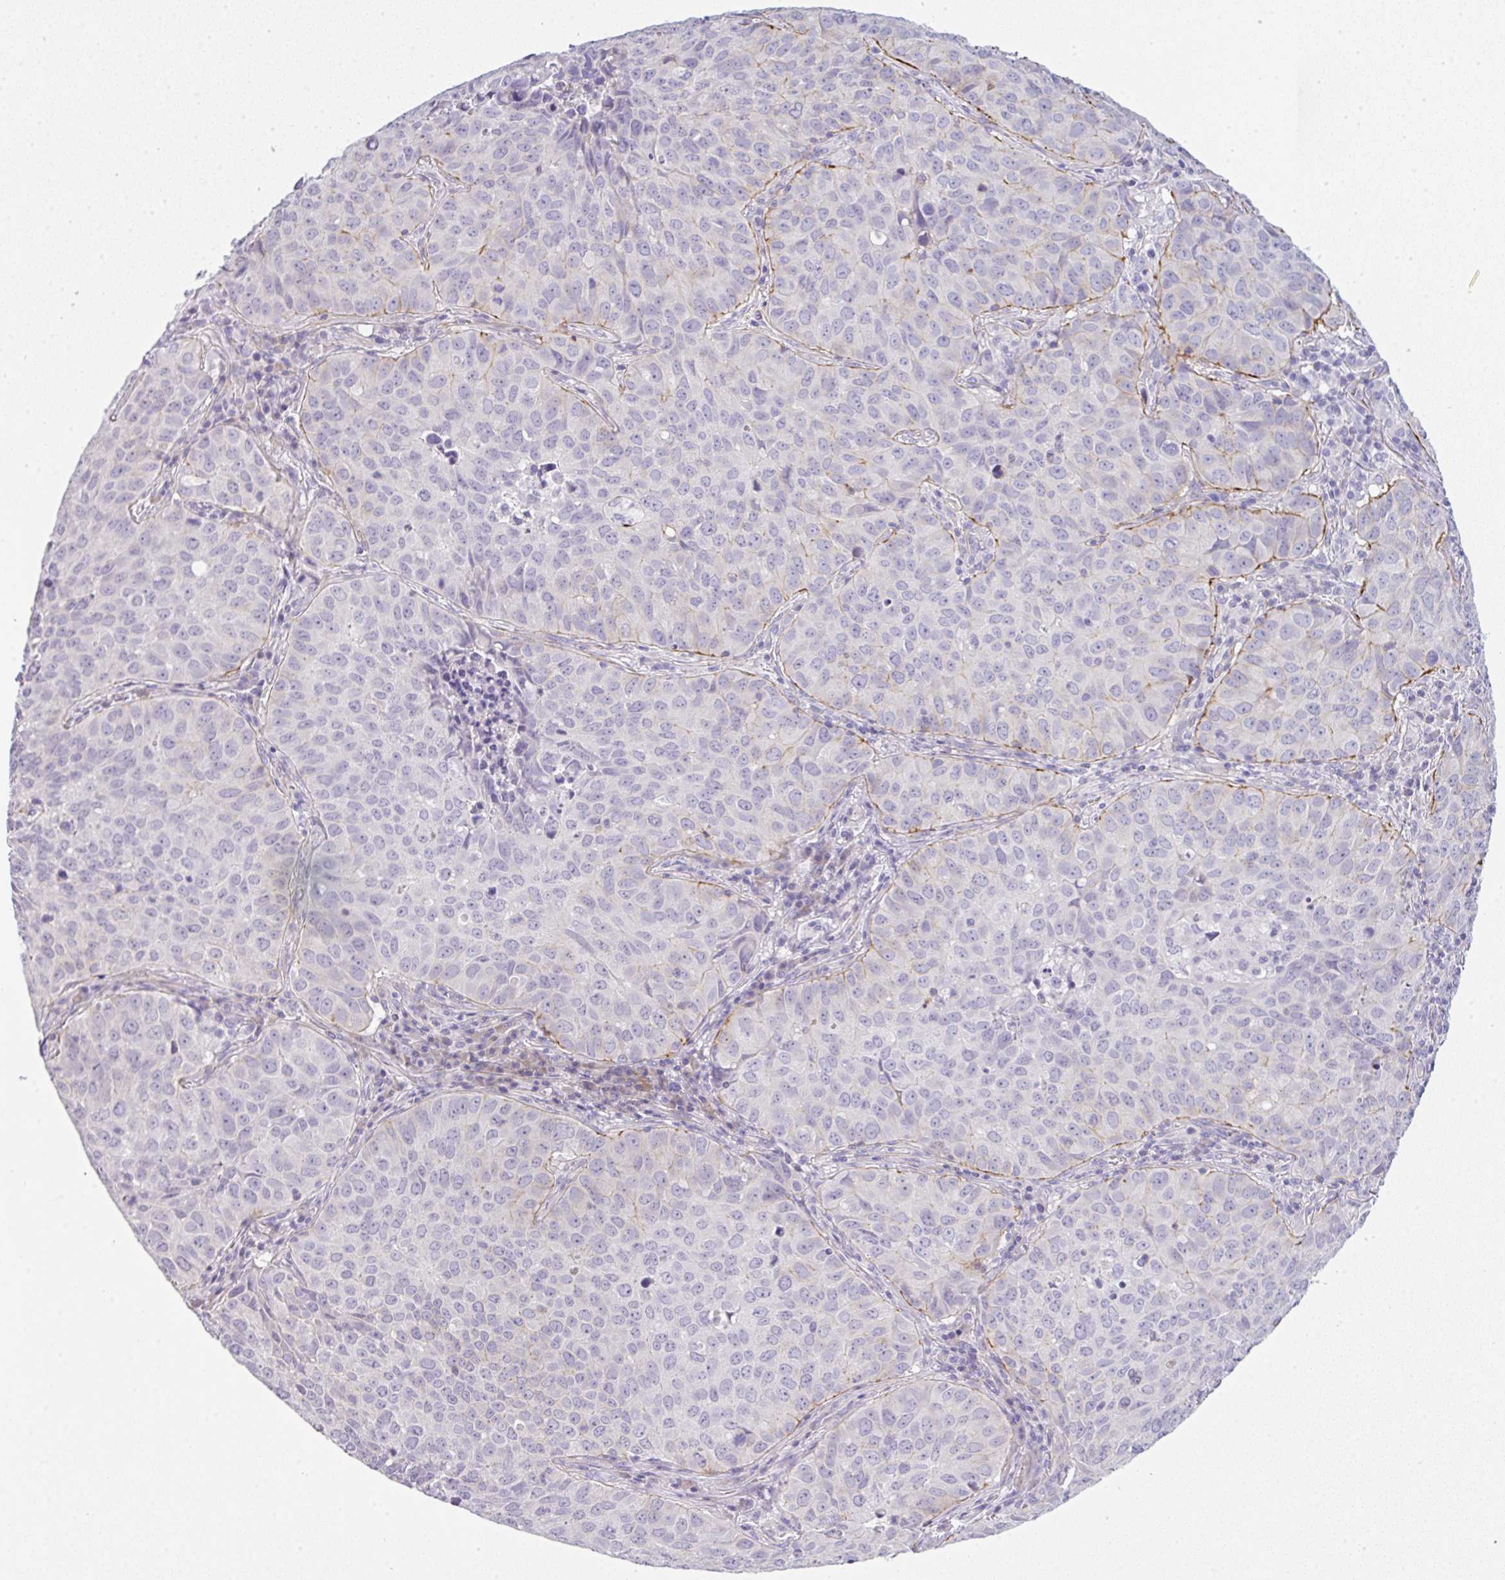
{"staining": {"intensity": "negative", "quantity": "none", "location": "none"}, "tissue": "lung cancer", "cell_type": "Tumor cells", "image_type": "cancer", "snomed": [{"axis": "morphology", "description": "Adenocarcinoma, NOS"}, {"axis": "topography", "description": "Lung"}], "caption": "This is an immunohistochemistry micrograph of human lung cancer. There is no expression in tumor cells.", "gene": "LPAR4", "patient": {"sex": "female", "age": 50}}